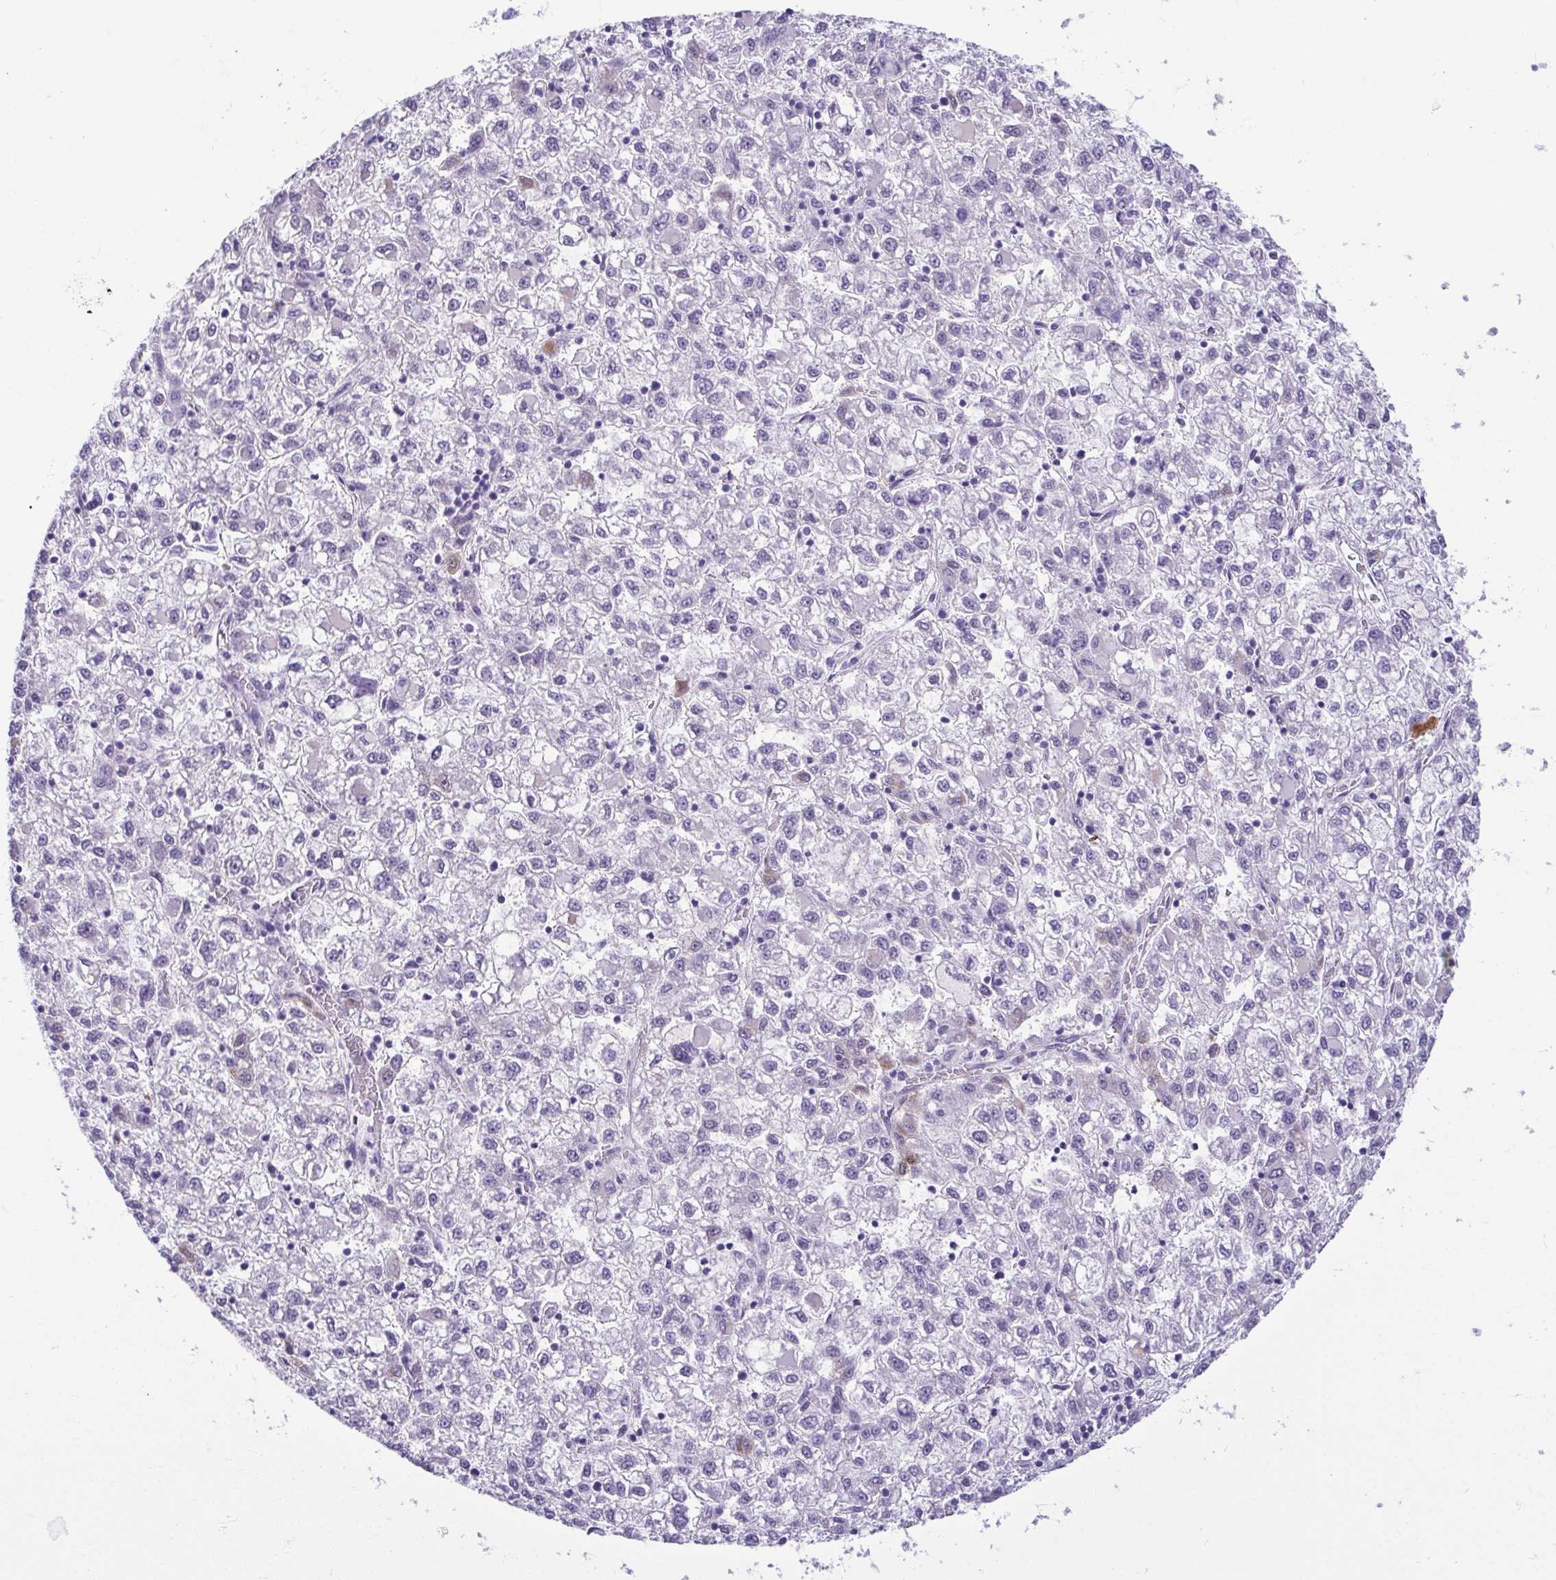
{"staining": {"intensity": "negative", "quantity": "none", "location": "none"}, "tissue": "liver cancer", "cell_type": "Tumor cells", "image_type": "cancer", "snomed": [{"axis": "morphology", "description": "Carcinoma, Hepatocellular, NOS"}, {"axis": "topography", "description": "Liver"}], "caption": "IHC of liver hepatocellular carcinoma displays no expression in tumor cells. (DAB immunohistochemistry visualized using brightfield microscopy, high magnification).", "gene": "SERPINI1", "patient": {"sex": "male", "age": 40}}